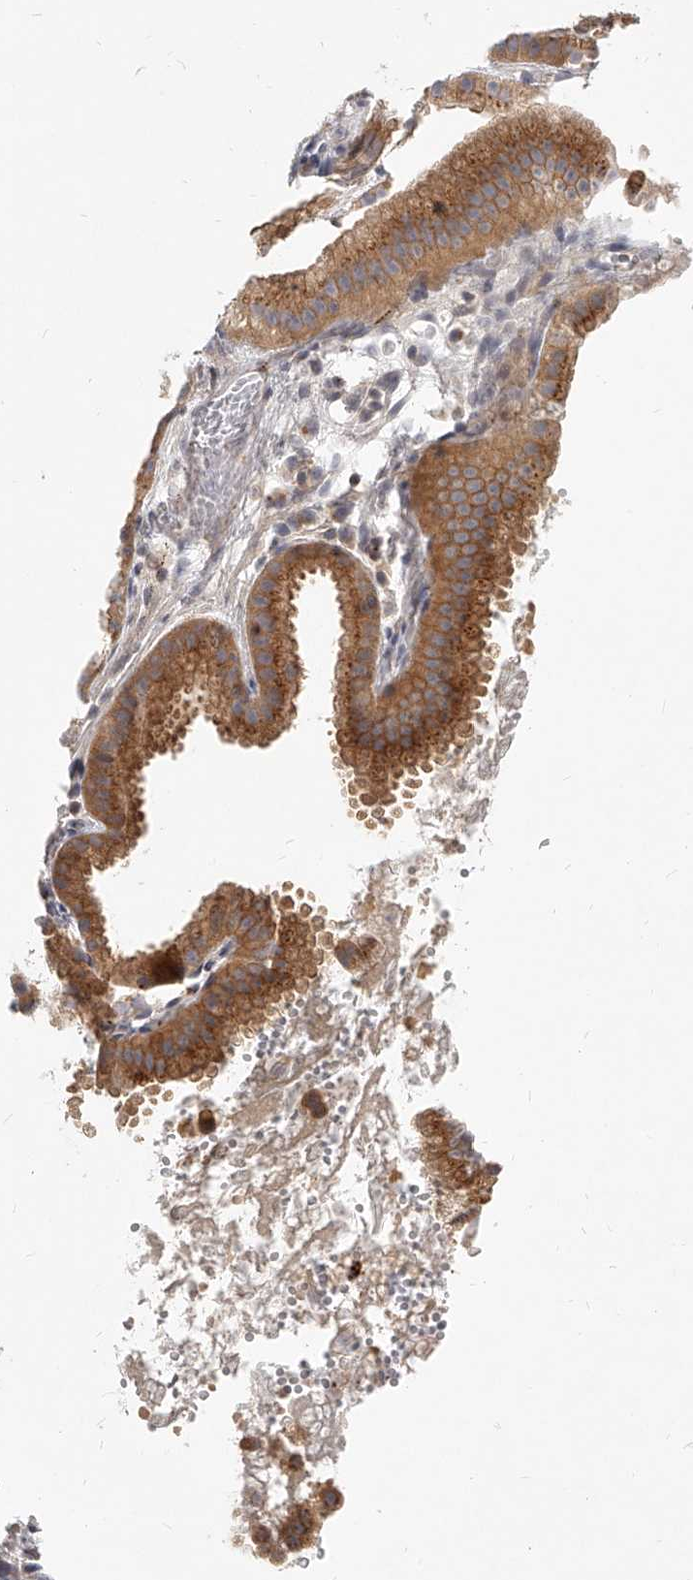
{"staining": {"intensity": "strong", "quantity": ">75%", "location": "cytoplasmic/membranous"}, "tissue": "gallbladder", "cell_type": "Glandular cells", "image_type": "normal", "snomed": [{"axis": "morphology", "description": "Normal tissue, NOS"}, {"axis": "topography", "description": "Gallbladder"}], "caption": "This is an image of IHC staining of normal gallbladder, which shows strong expression in the cytoplasmic/membranous of glandular cells.", "gene": "SLC37A1", "patient": {"sex": "female", "age": 30}}